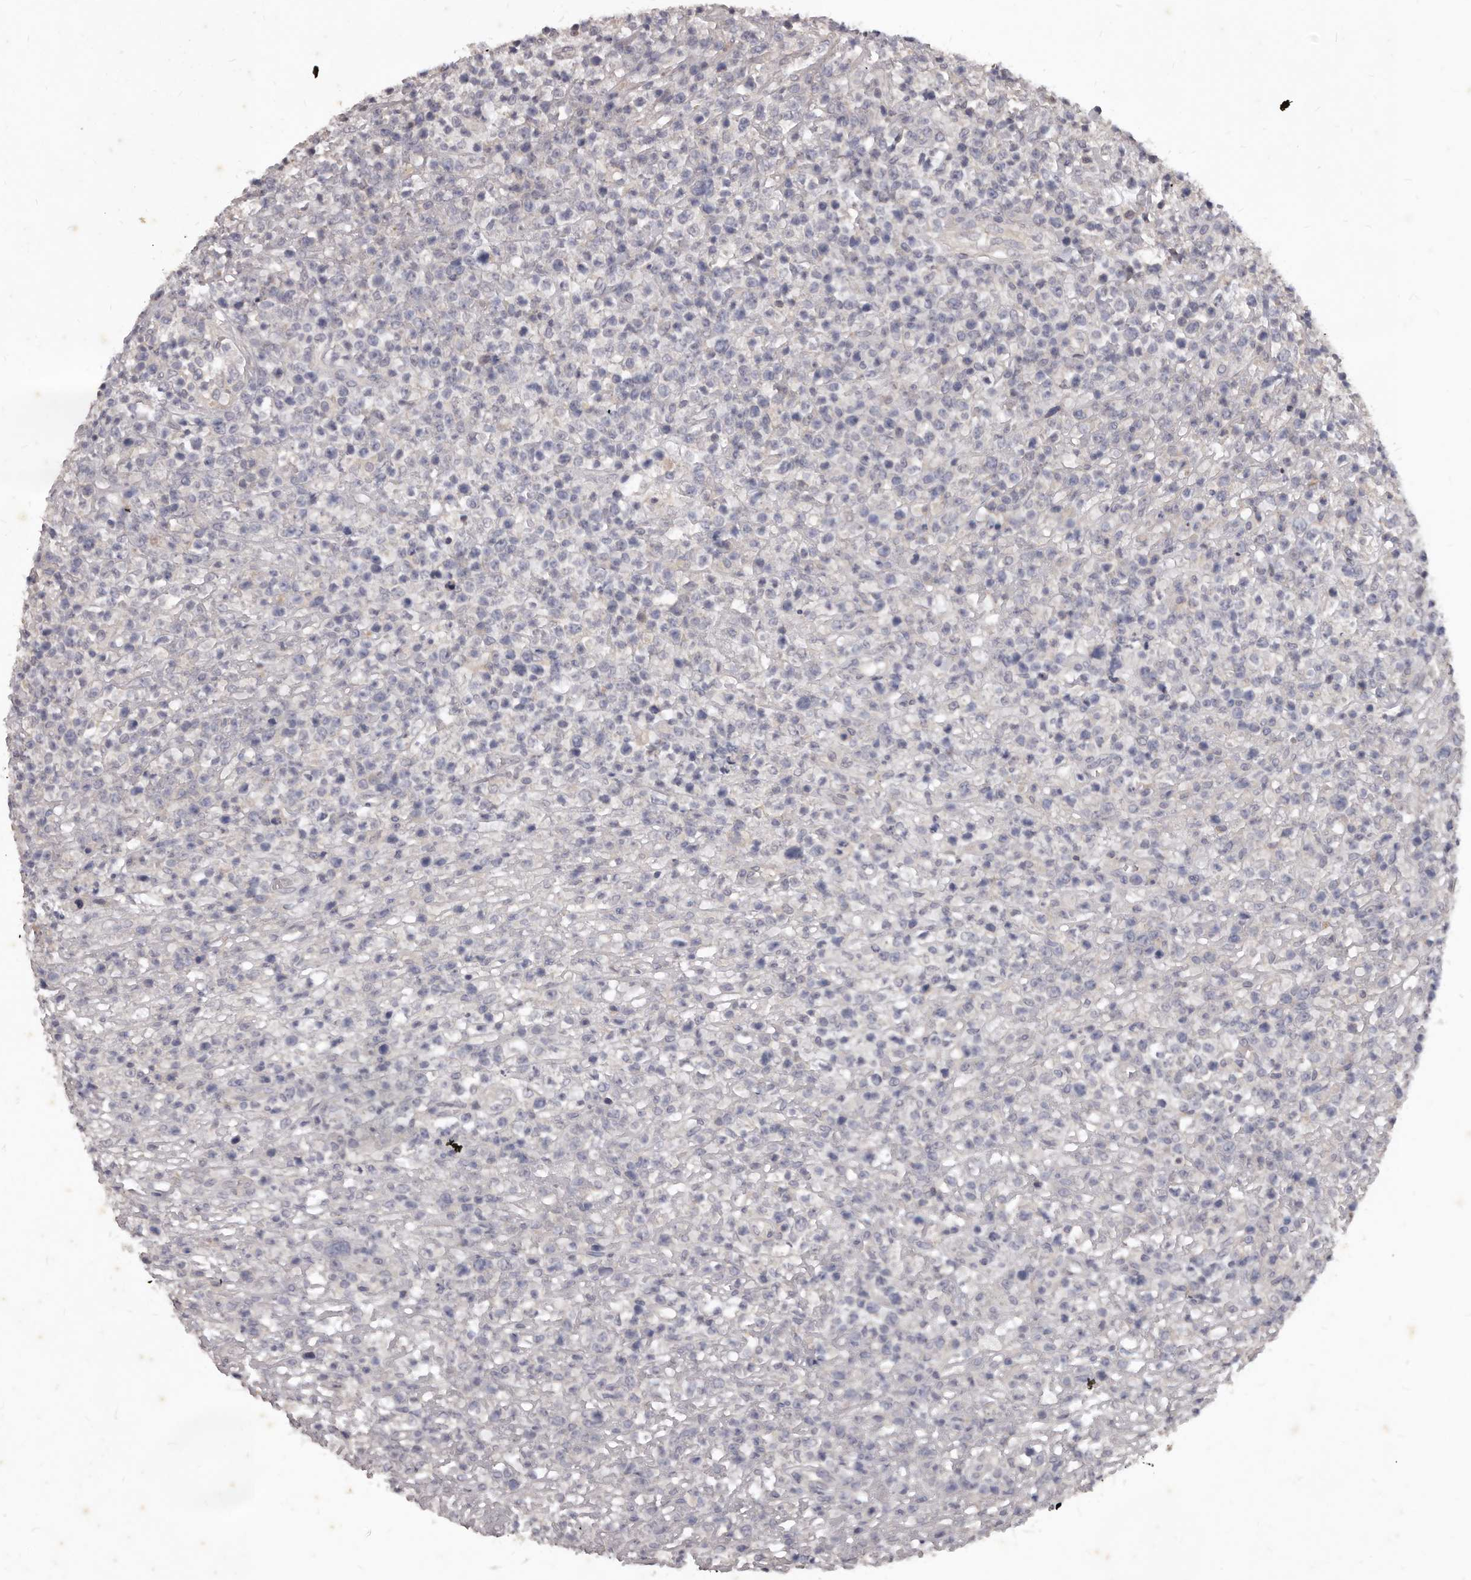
{"staining": {"intensity": "negative", "quantity": "none", "location": "none"}, "tissue": "lymphoma", "cell_type": "Tumor cells", "image_type": "cancer", "snomed": [{"axis": "morphology", "description": "Malignant lymphoma, non-Hodgkin's type, High grade"}, {"axis": "topography", "description": "Colon"}], "caption": "This is a photomicrograph of IHC staining of malignant lymphoma, non-Hodgkin's type (high-grade), which shows no staining in tumor cells.", "gene": "GPRC5C", "patient": {"sex": "female", "age": 53}}